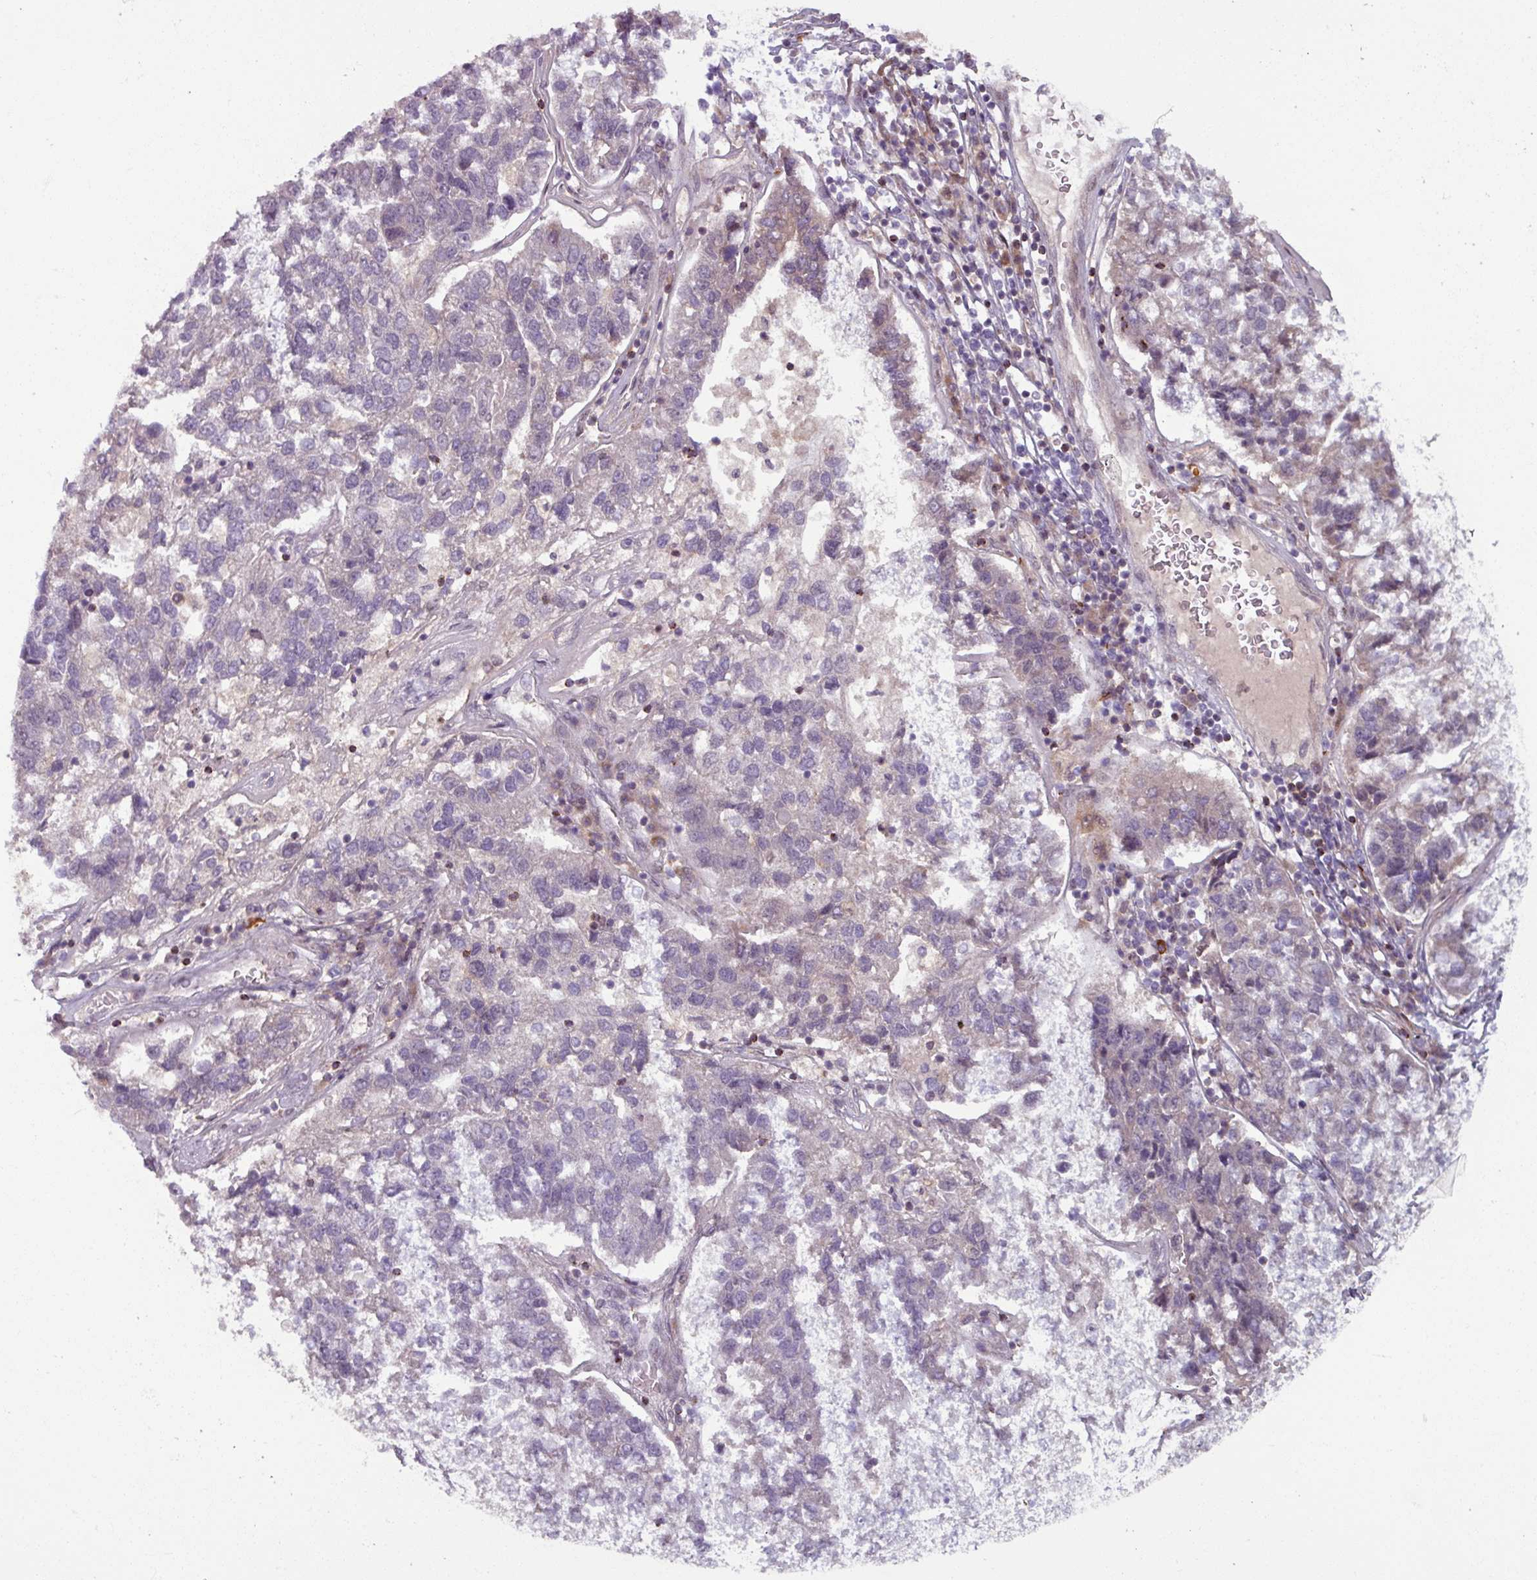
{"staining": {"intensity": "negative", "quantity": "none", "location": "none"}, "tissue": "pancreatic cancer", "cell_type": "Tumor cells", "image_type": "cancer", "snomed": [{"axis": "morphology", "description": "Adenocarcinoma, NOS"}, {"axis": "topography", "description": "Pancreas"}], "caption": "A high-resolution image shows immunohistochemistry staining of adenocarcinoma (pancreatic), which reveals no significant expression in tumor cells. (DAB IHC with hematoxylin counter stain).", "gene": "OR6B1", "patient": {"sex": "female", "age": 61}}